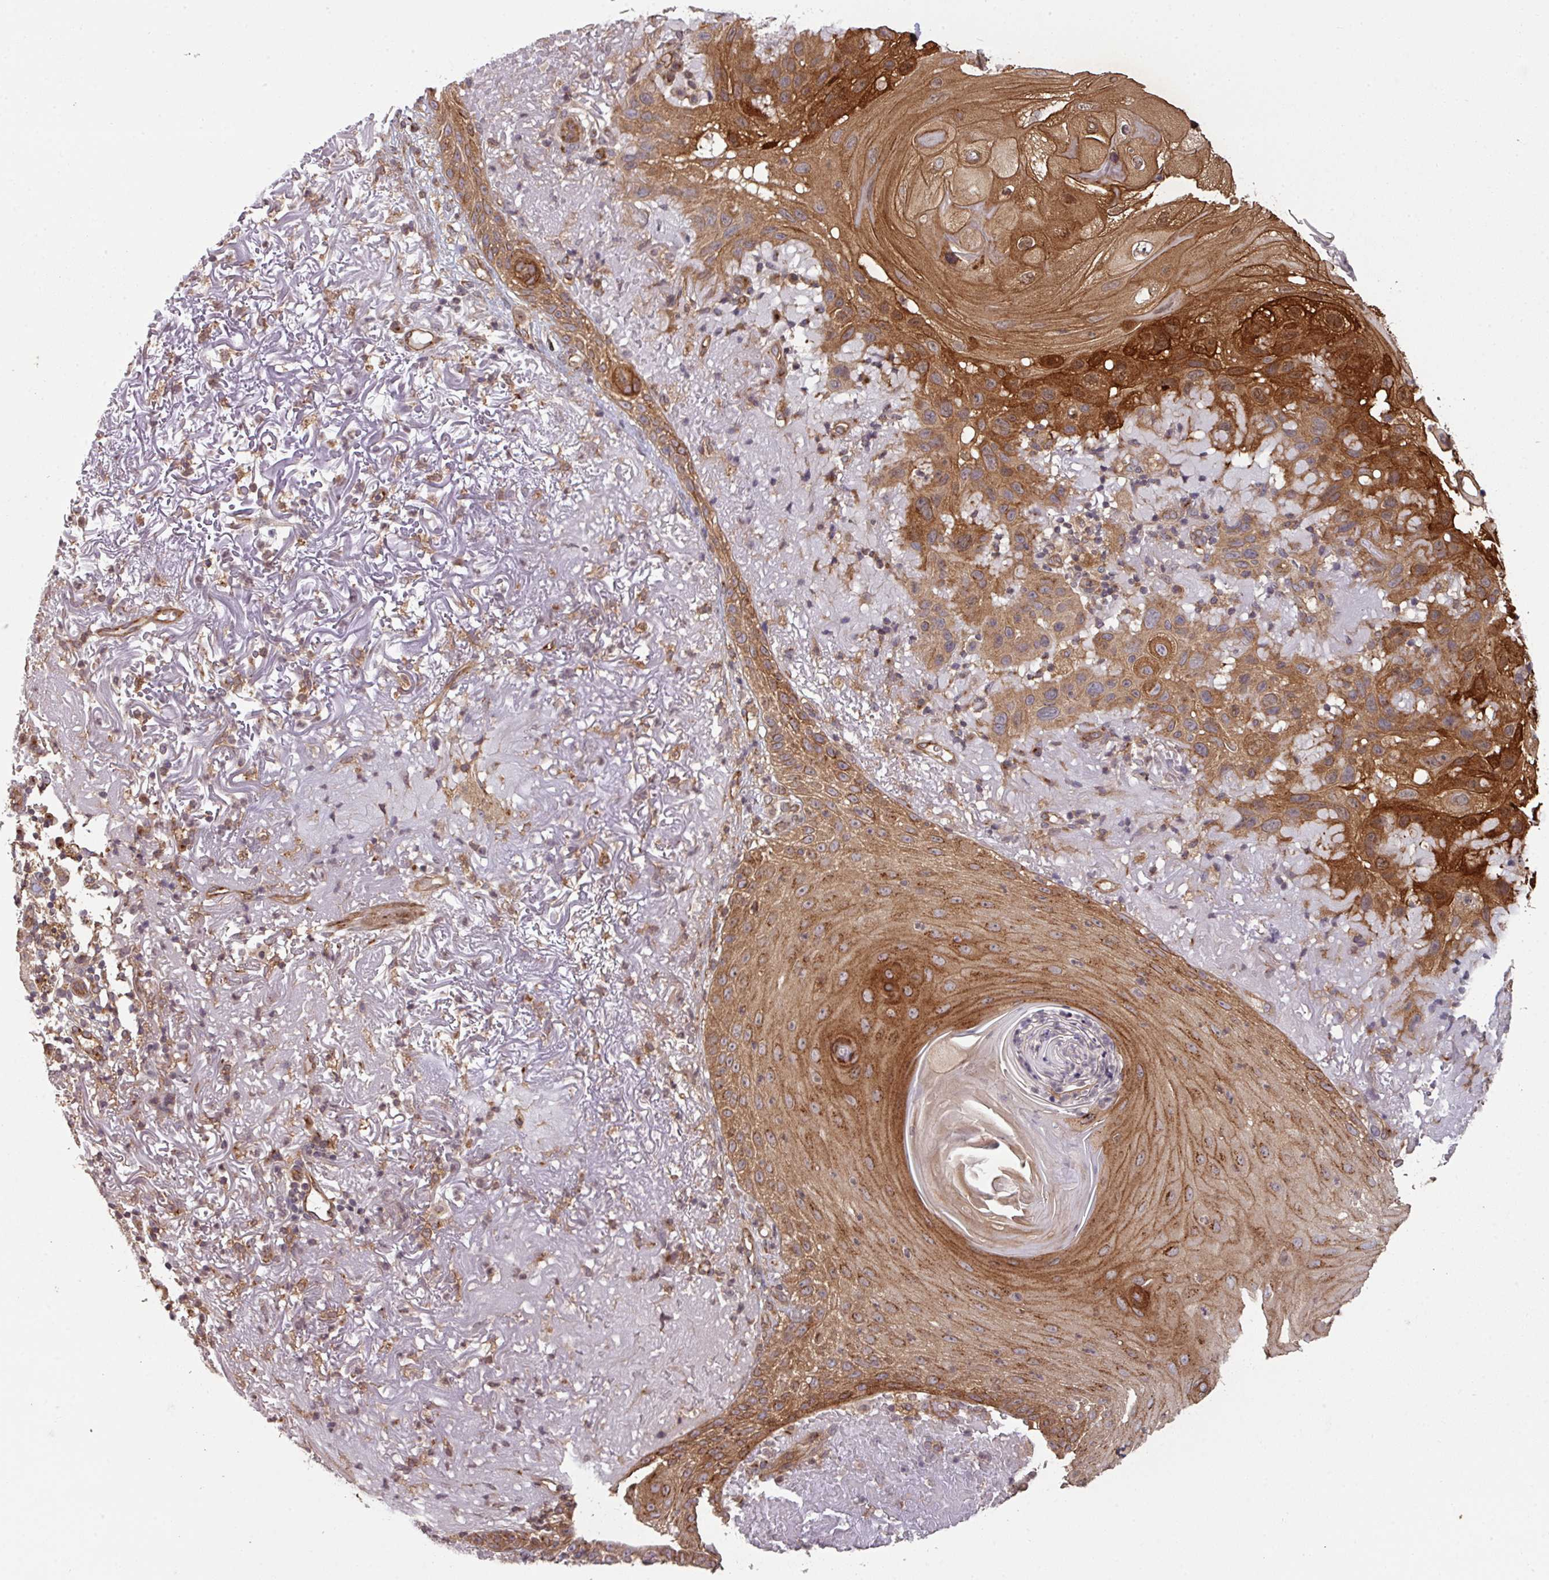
{"staining": {"intensity": "strong", "quantity": ">75%", "location": "cytoplasmic/membranous"}, "tissue": "skin cancer", "cell_type": "Tumor cells", "image_type": "cancer", "snomed": [{"axis": "morphology", "description": "Normal tissue, NOS"}, {"axis": "morphology", "description": "Squamous cell carcinoma, NOS"}, {"axis": "topography", "description": "Skin"}], "caption": "Skin squamous cell carcinoma was stained to show a protein in brown. There is high levels of strong cytoplasmic/membranous staining in about >75% of tumor cells. (DAB IHC, brown staining for protein, blue staining for nuclei).", "gene": "CYFIP2", "patient": {"sex": "female", "age": 96}}